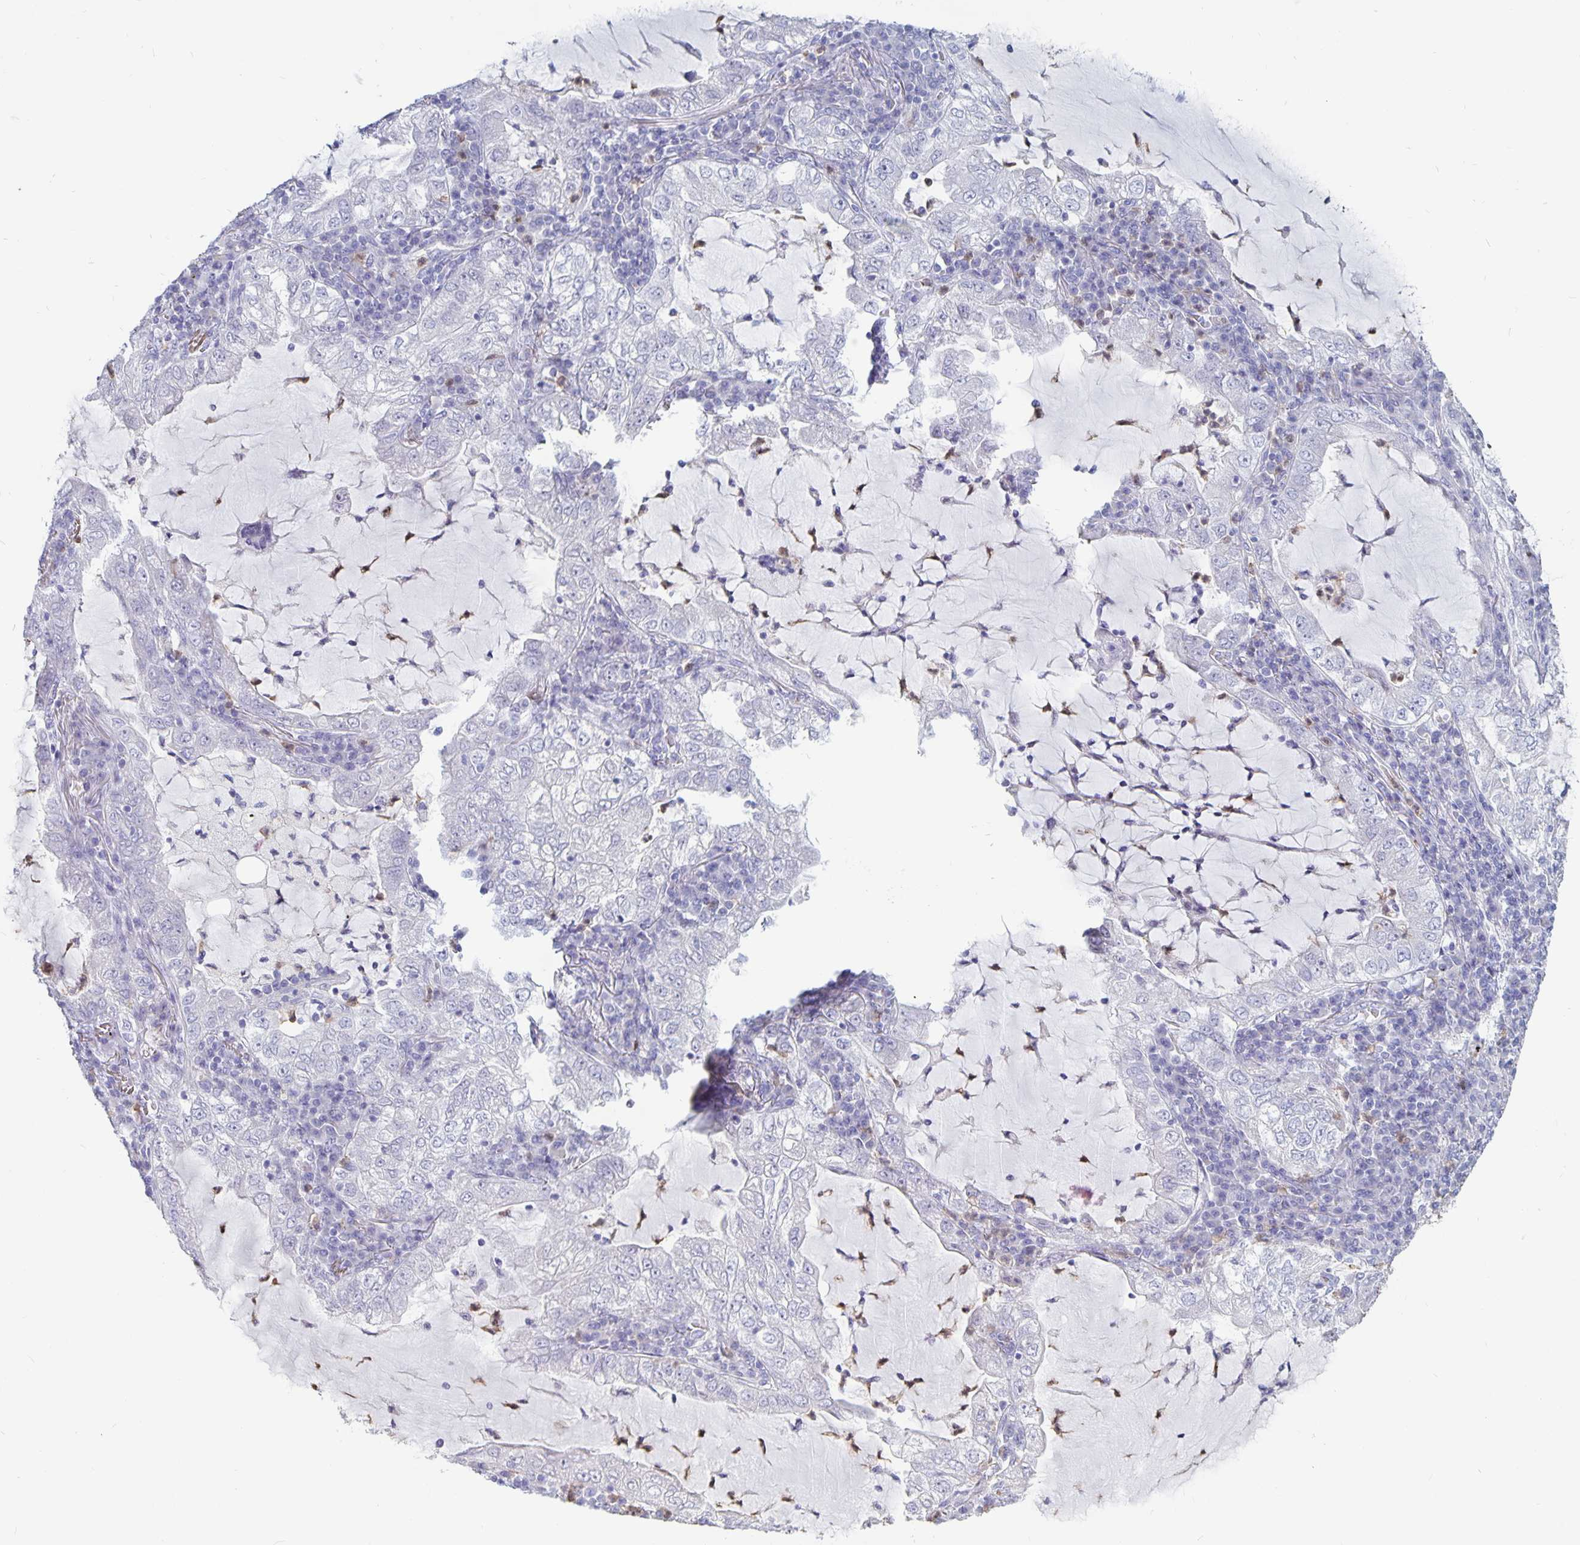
{"staining": {"intensity": "negative", "quantity": "none", "location": "none"}, "tissue": "lung cancer", "cell_type": "Tumor cells", "image_type": "cancer", "snomed": [{"axis": "morphology", "description": "Adenocarcinoma, NOS"}, {"axis": "topography", "description": "Lung"}], "caption": "IHC of human lung cancer demonstrates no staining in tumor cells.", "gene": "PLCB3", "patient": {"sex": "female", "age": 73}}